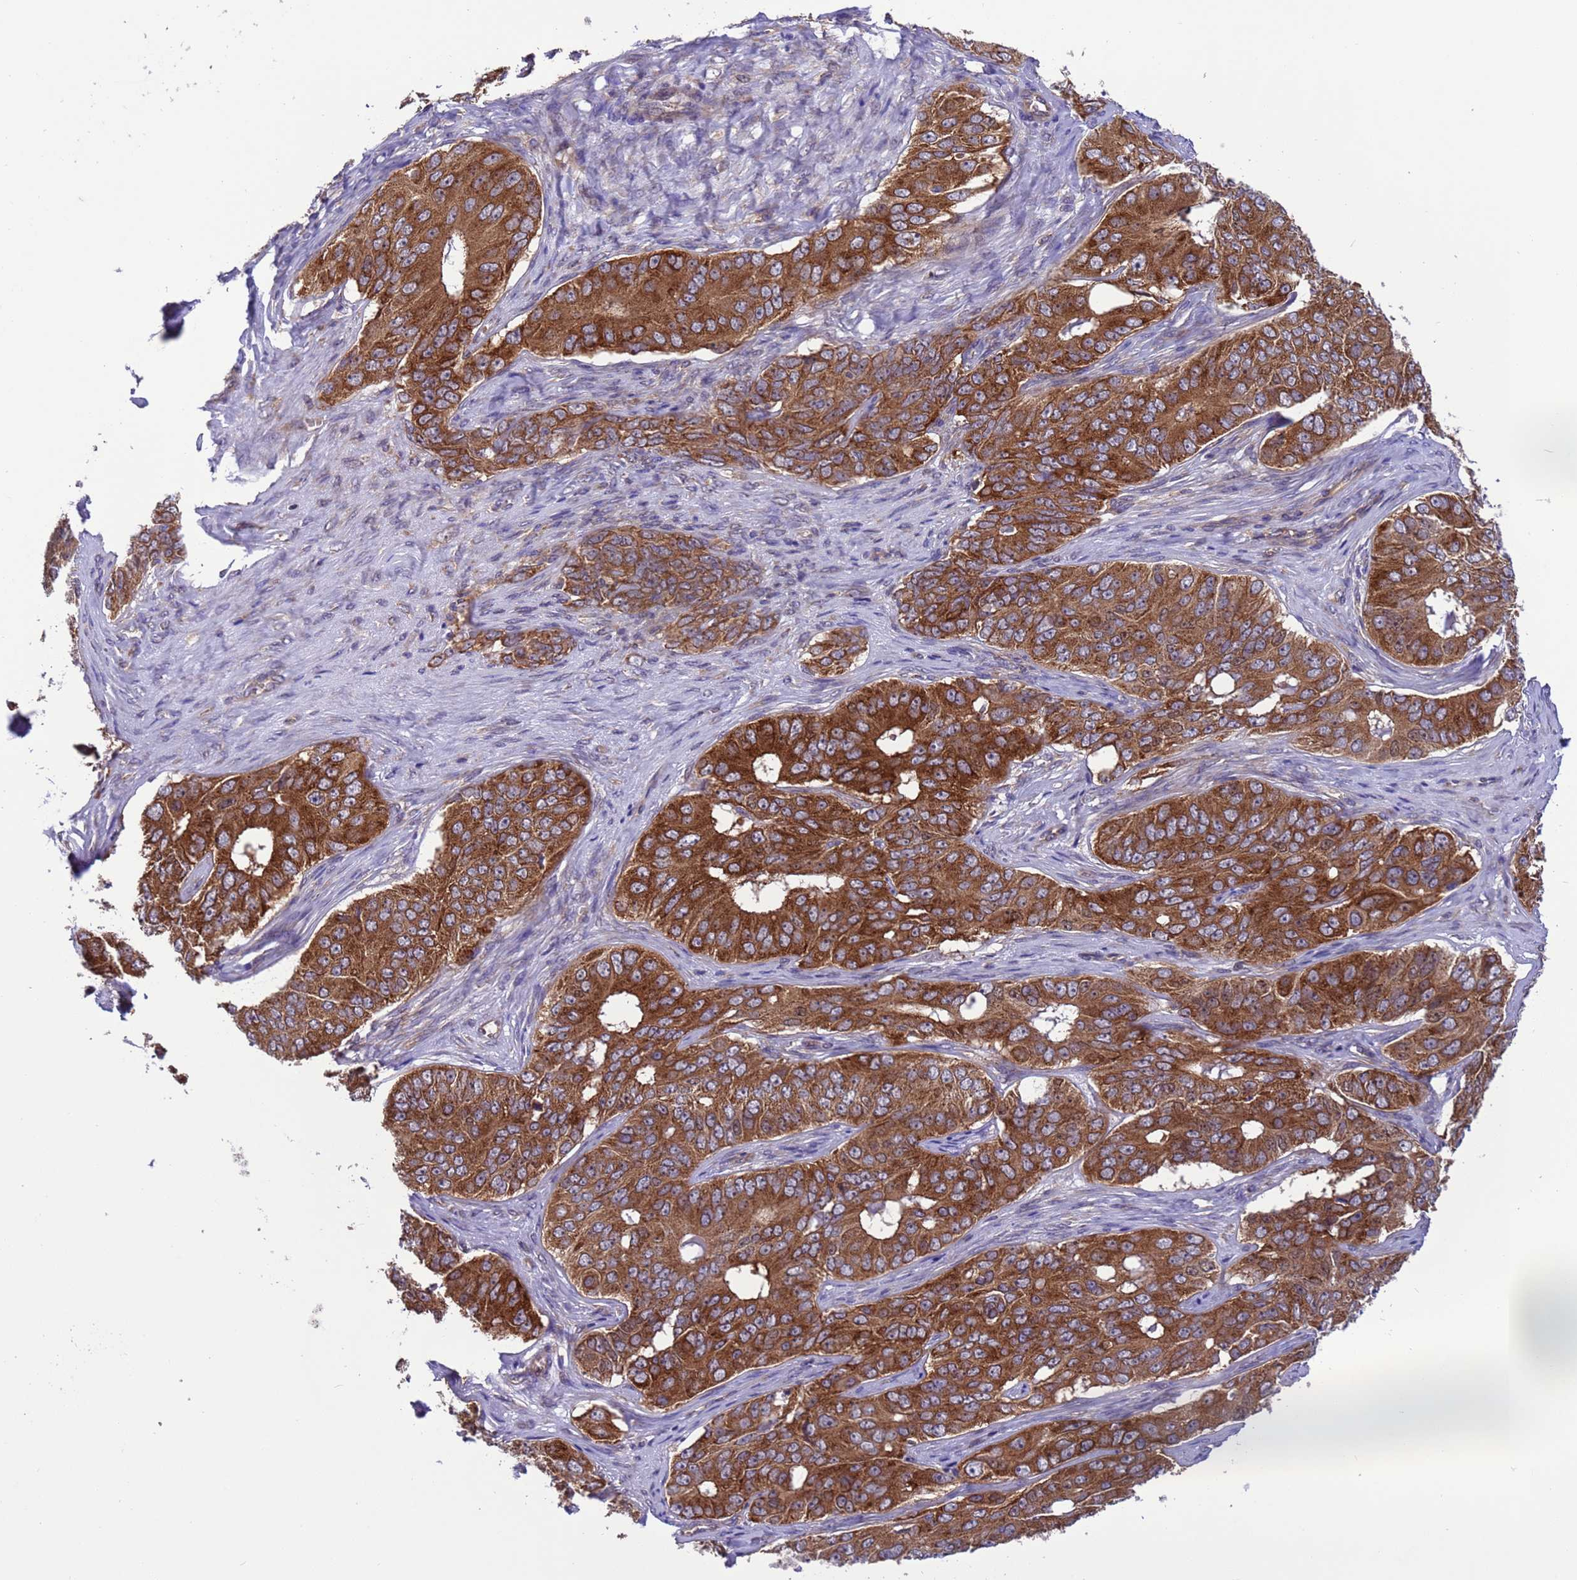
{"staining": {"intensity": "strong", "quantity": ">75%", "location": "cytoplasmic/membranous"}, "tissue": "ovarian cancer", "cell_type": "Tumor cells", "image_type": "cancer", "snomed": [{"axis": "morphology", "description": "Carcinoma, endometroid"}, {"axis": "topography", "description": "Ovary"}], "caption": "Brown immunohistochemical staining in ovarian cancer exhibits strong cytoplasmic/membranous staining in approximately >75% of tumor cells.", "gene": "ARHGAP12", "patient": {"sex": "female", "age": 51}}